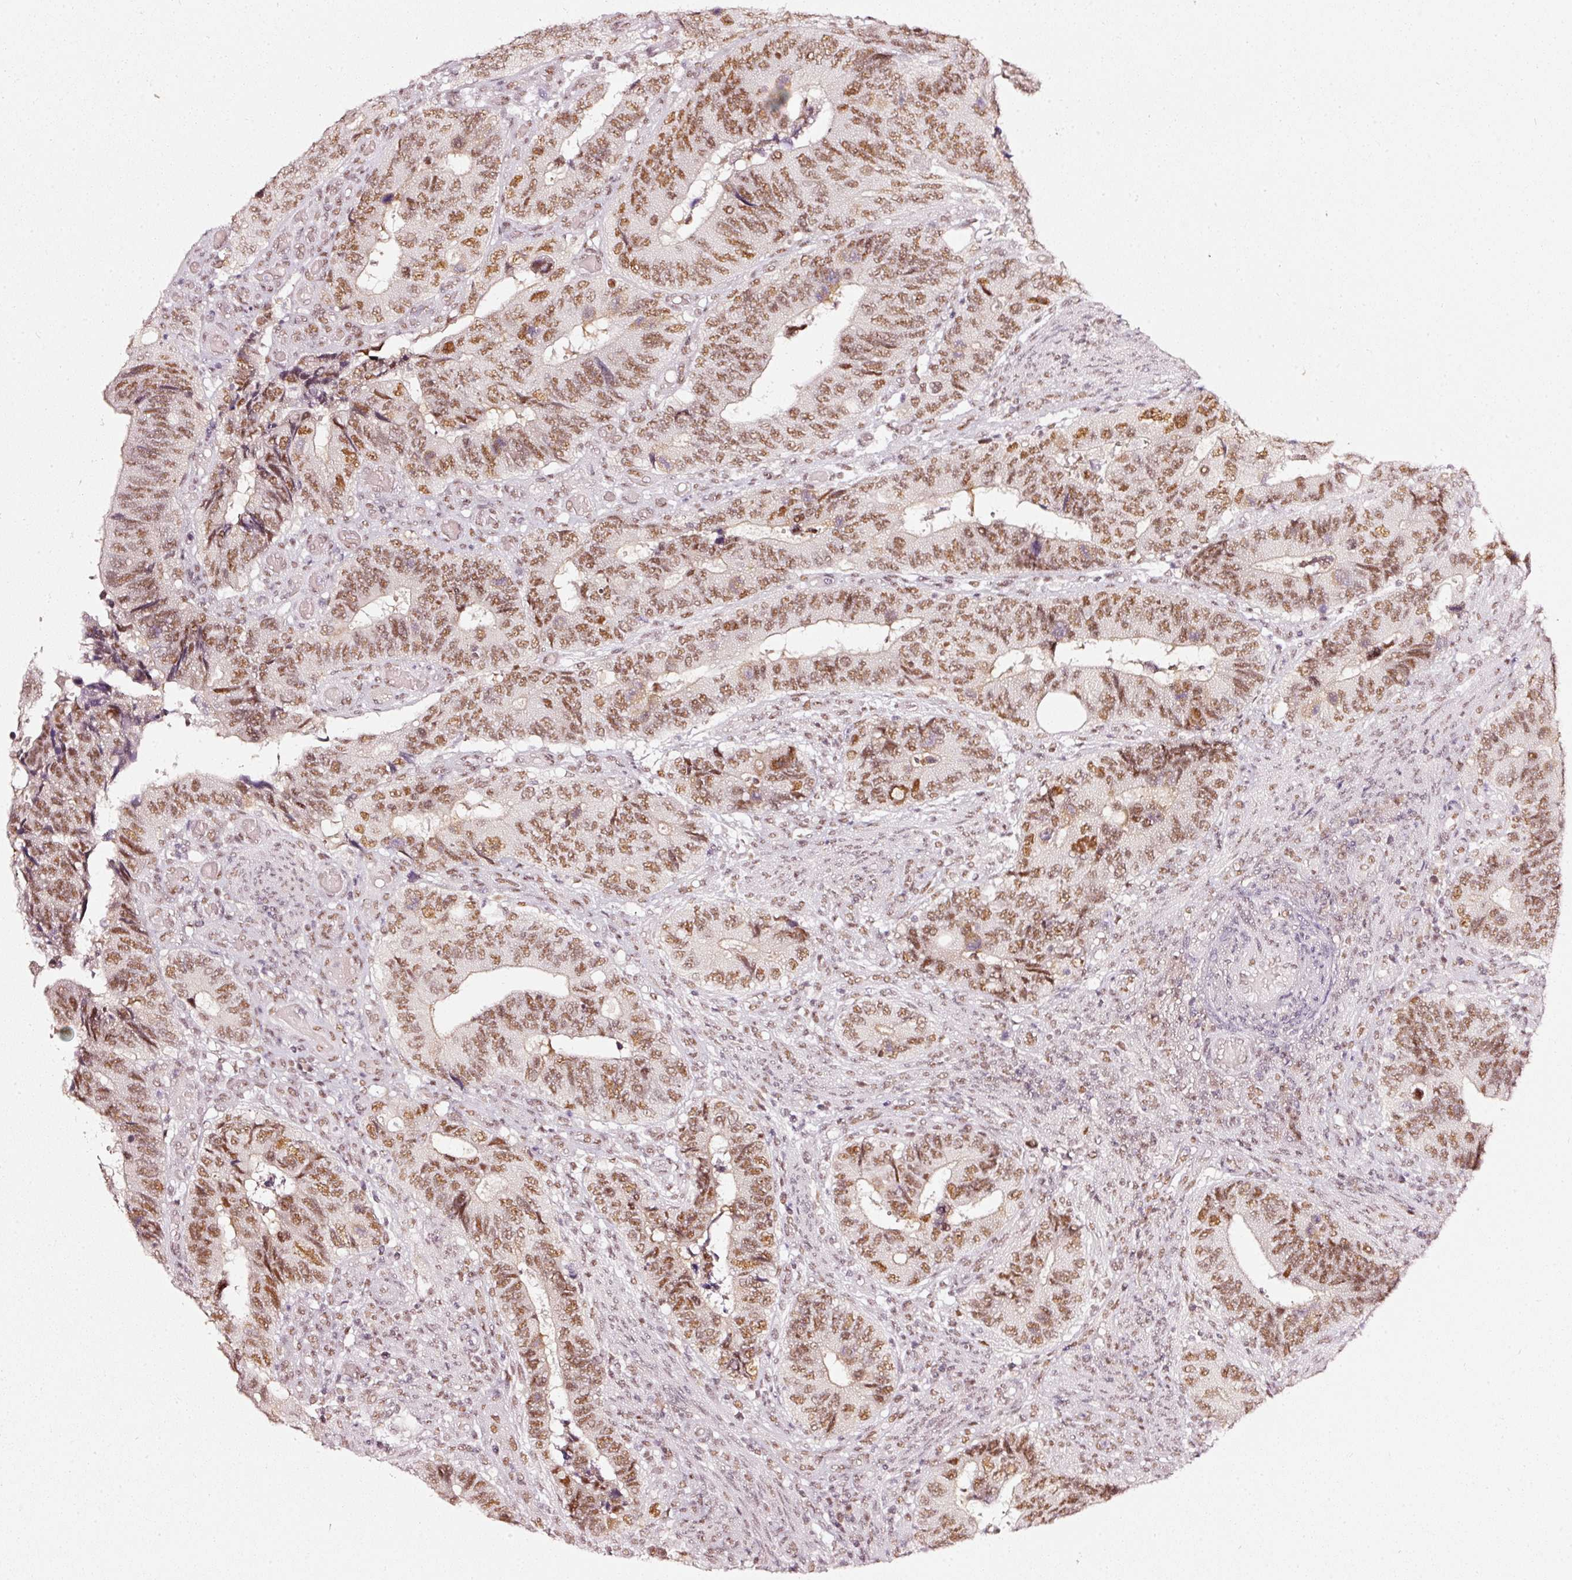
{"staining": {"intensity": "moderate", "quantity": ">75%", "location": "nuclear"}, "tissue": "colorectal cancer", "cell_type": "Tumor cells", "image_type": "cancer", "snomed": [{"axis": "morphology", "description": "Adenocarcinoma, NOS"}, {"axis": "topography", "description": "Colon"}], "caption": "Colorectal cancer tissue reveals moderate nuclear expression in about >75% of tumor cells", "gene": "PPP1R10", "patient": {"sex": "male", "age": 87}}